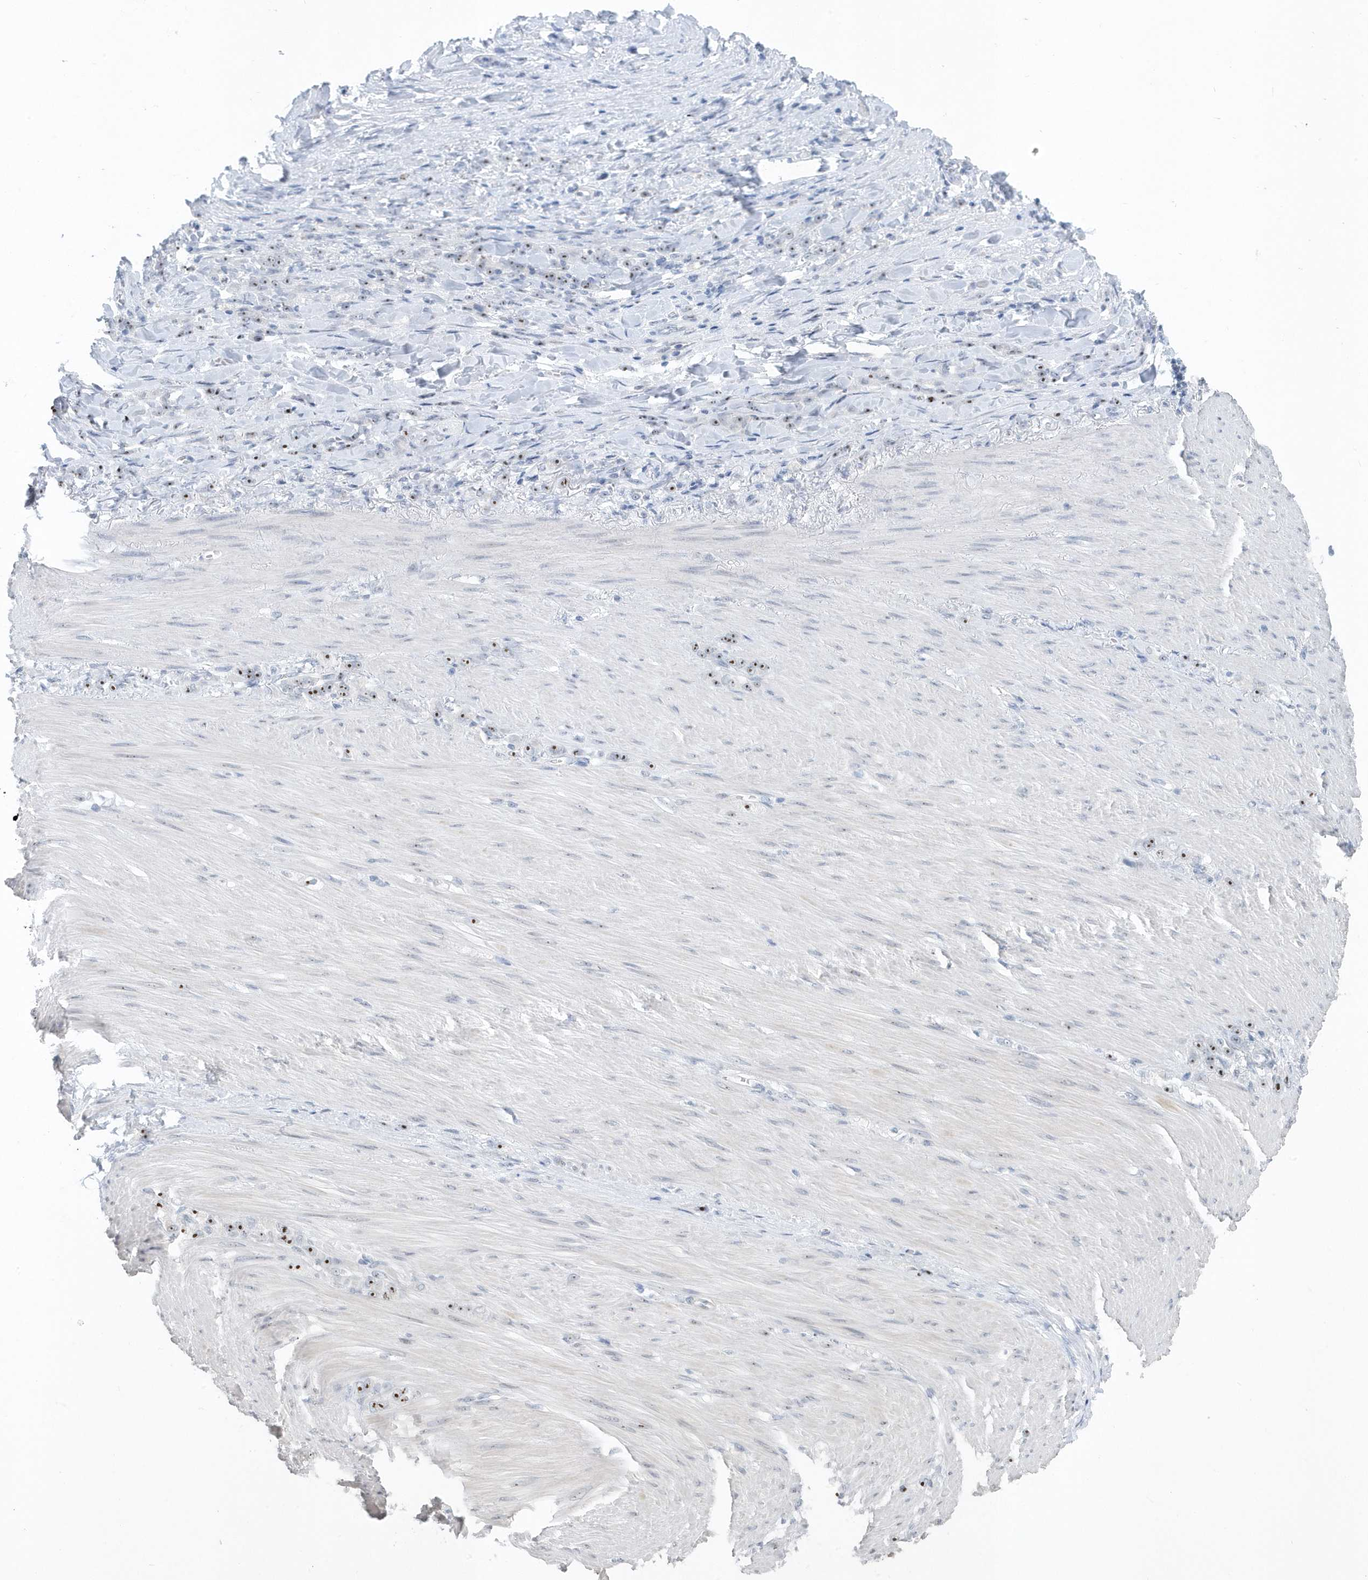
{"staining": {"intensity": "moderate", "quantity": ">75%", "location": "nuclear"}, "tissue": "stomach cancer", "cell_type": "Tumor cells", "image_type": "cancer", "snomed": [{"axis": "morphology", "description": "Normal tissue, NOS"}, {"axis": "morphology", "description": "Adenocarcinoma, NOS"}, {"axis": "topography", "description": "Stomach"}], "caption": "This histopathology image exhibits immunohistochemistry staining of stomach adenocarcinoma, with medium moderate nuclear expression in approximately >75% of tumor cells.", "gene": "RPF2", "patient": {"sex": "male", "age": 82}}